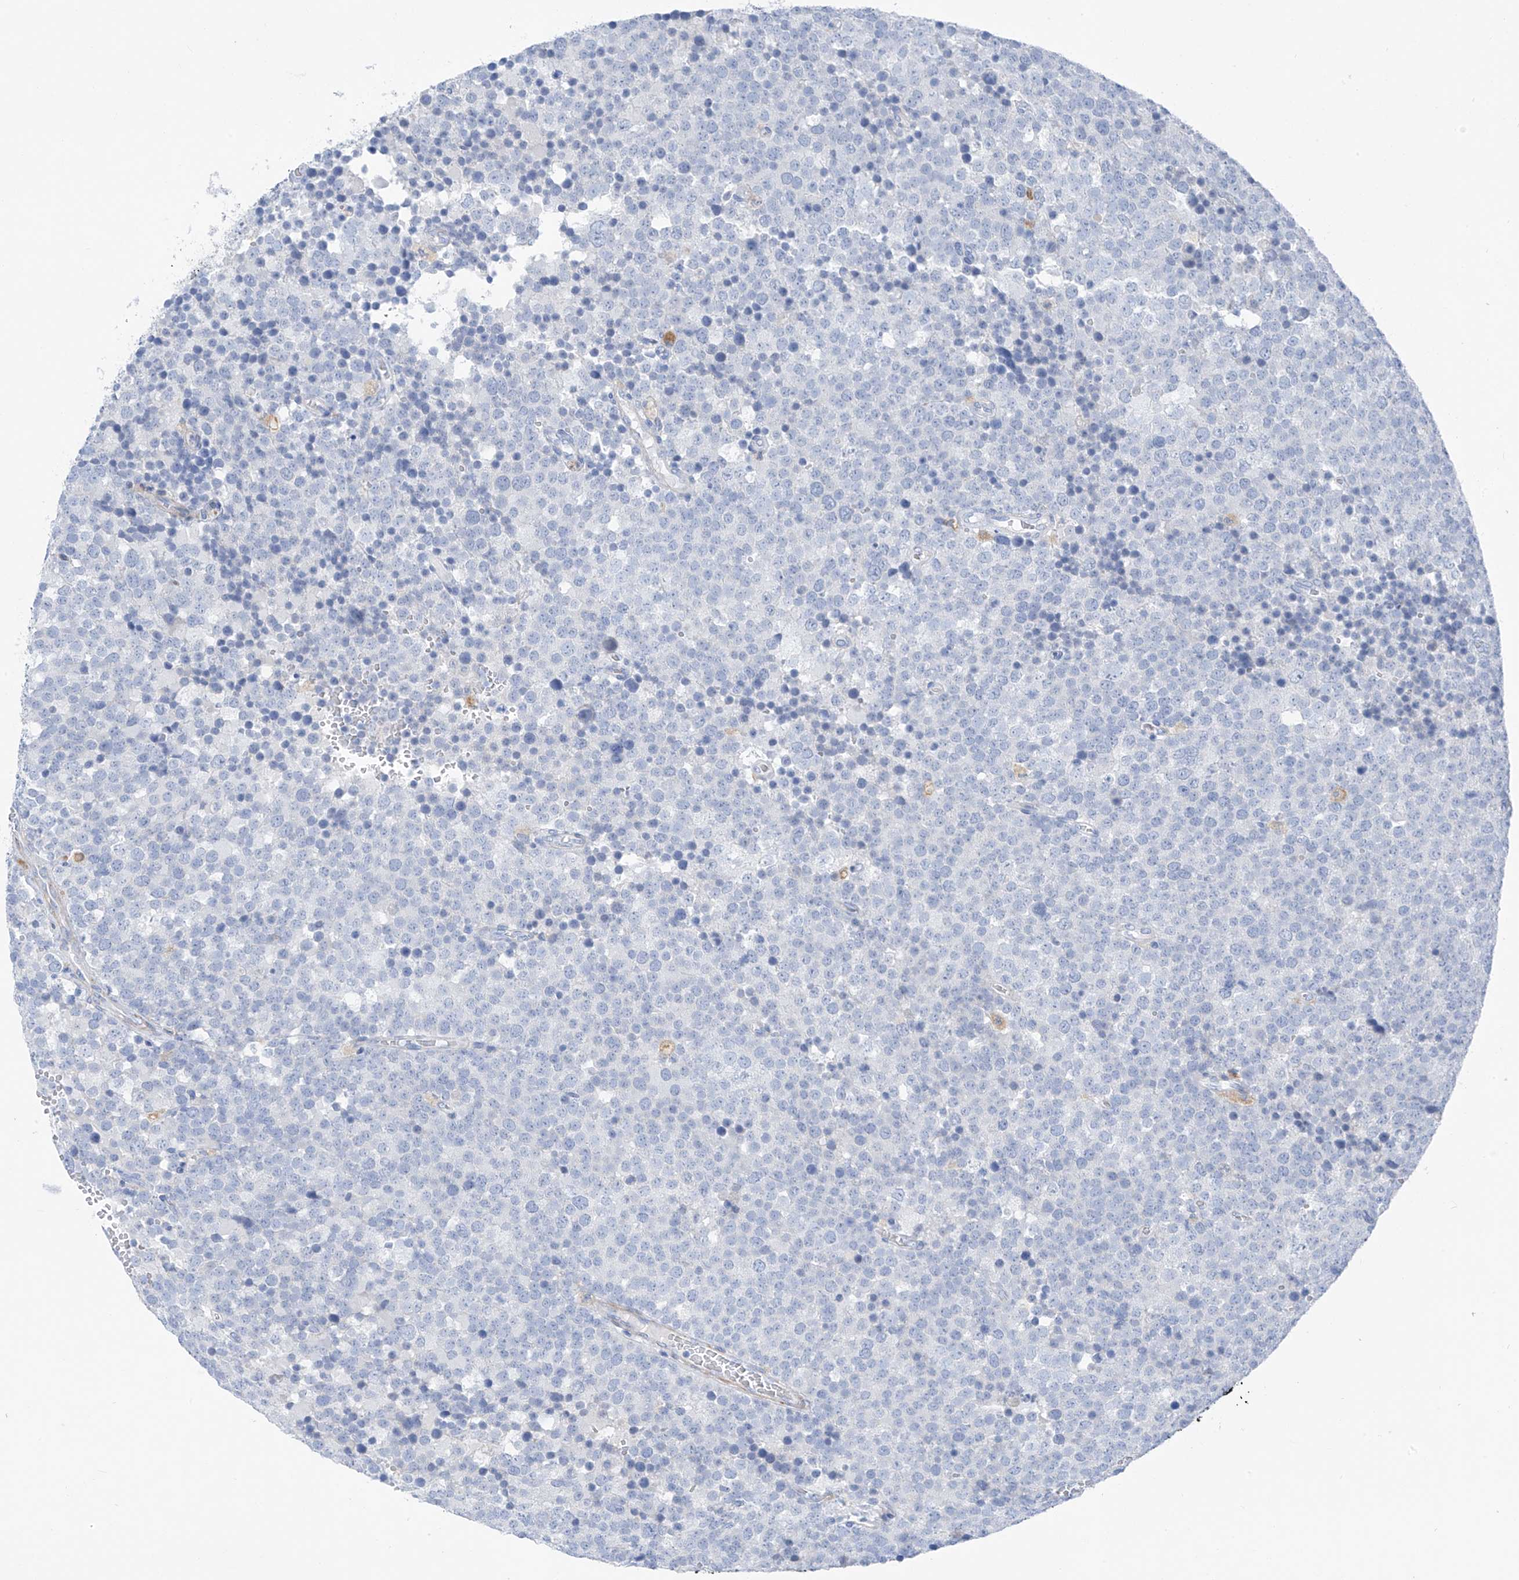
{"staining": {"intensity": "negative", "quantity": "none", "location": "none"}, "tissue": "testis cancer", "cell_type": "Tumor cells", "image_type": "cancer", "snomed": [{"axis": "morphology", "description": "Seminoma, NOS"}, {"axis": "topography", "description": "Testis"}], "caption": "Tumor cells show no significant protein positivity in seminoma (testis). The staining is performed using DAB (3,3'-diaminobenzidine) brown chromogen with nuclei counter-stained in using hematoxylin.", "gene": "GLMP", "patient": {"sex": "male", "age": 71}}